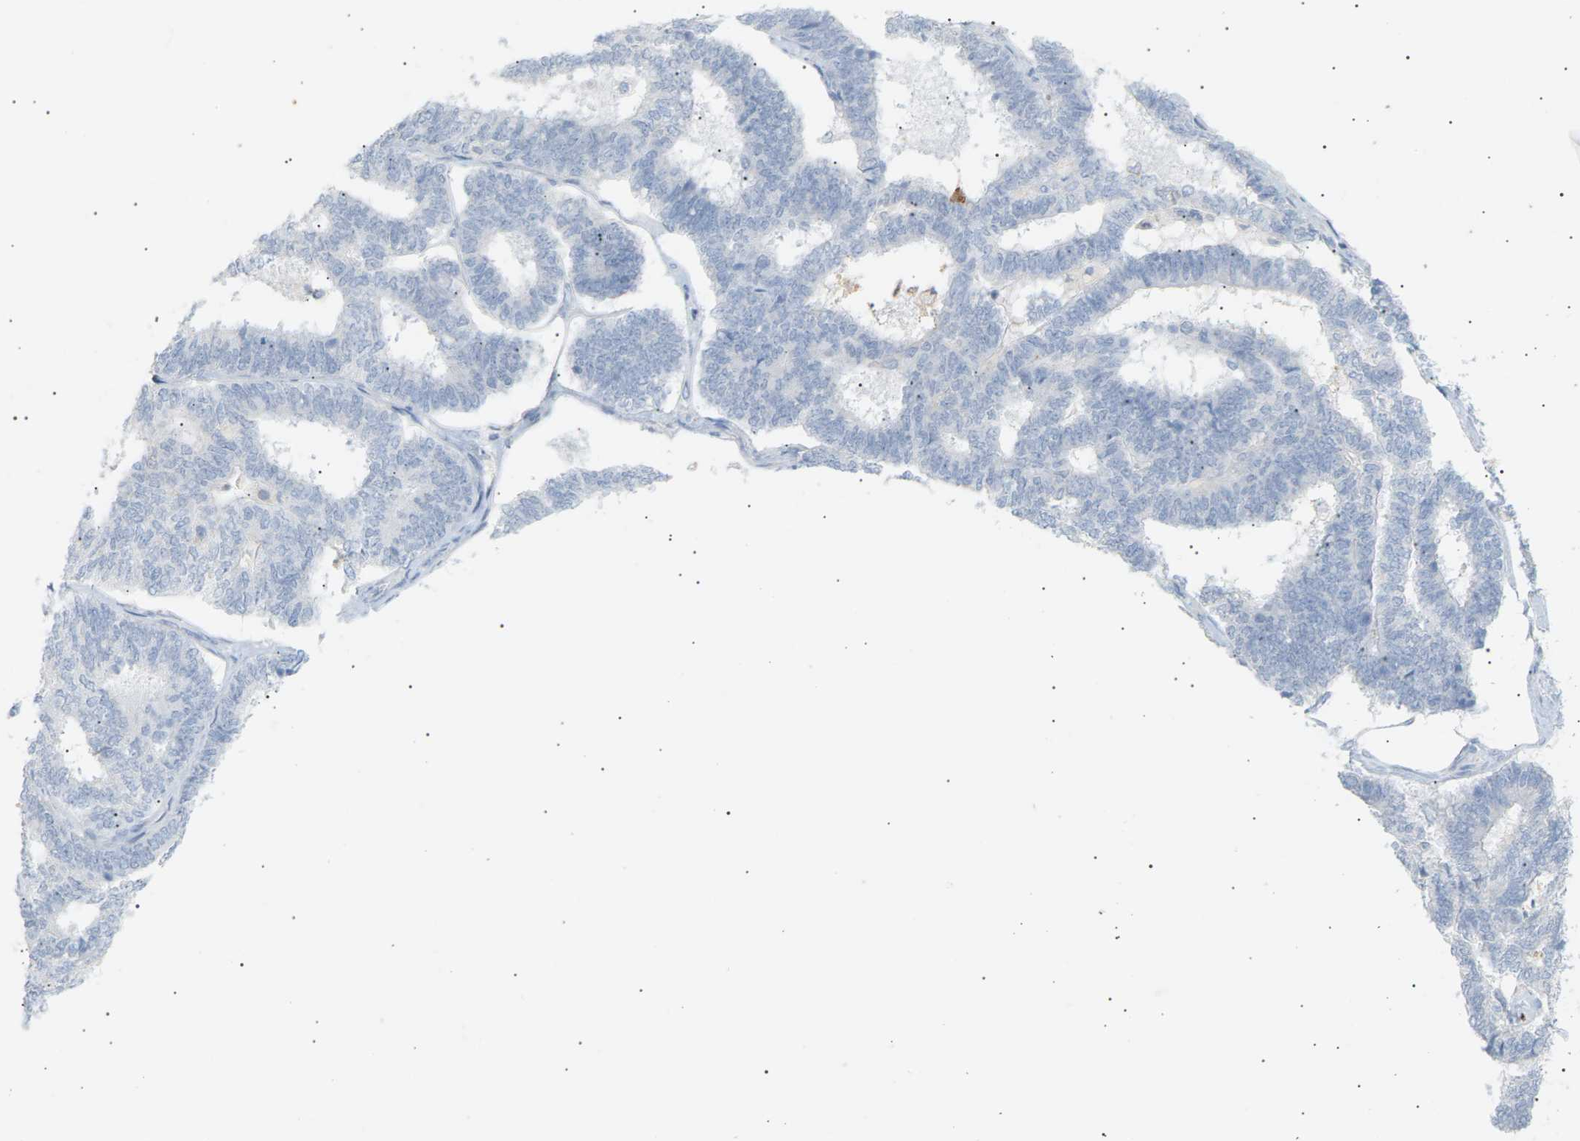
{"staining": {"intensity": "negative", "quantity": "none", "location": "none"}, "tissue": "endometrial cancer", "cell_type": "Tumor cells", "image_type": "cancer", "snomed": [{"axis": "morphology", "description": "Adenocarcinoma, NOS"}, {"axis": "topography", "description": "Endometrium"}], "caption": "Endometrial cancer (adenocarcinoma) was stained to show a protein in brown. There is no significant expression in tumor cells. (Brightfield microscopy of DAB immunohistochemistry (IHC) at high magnification).", "gene": "CLU", "patient": {"sex": "female", "age": 70}}